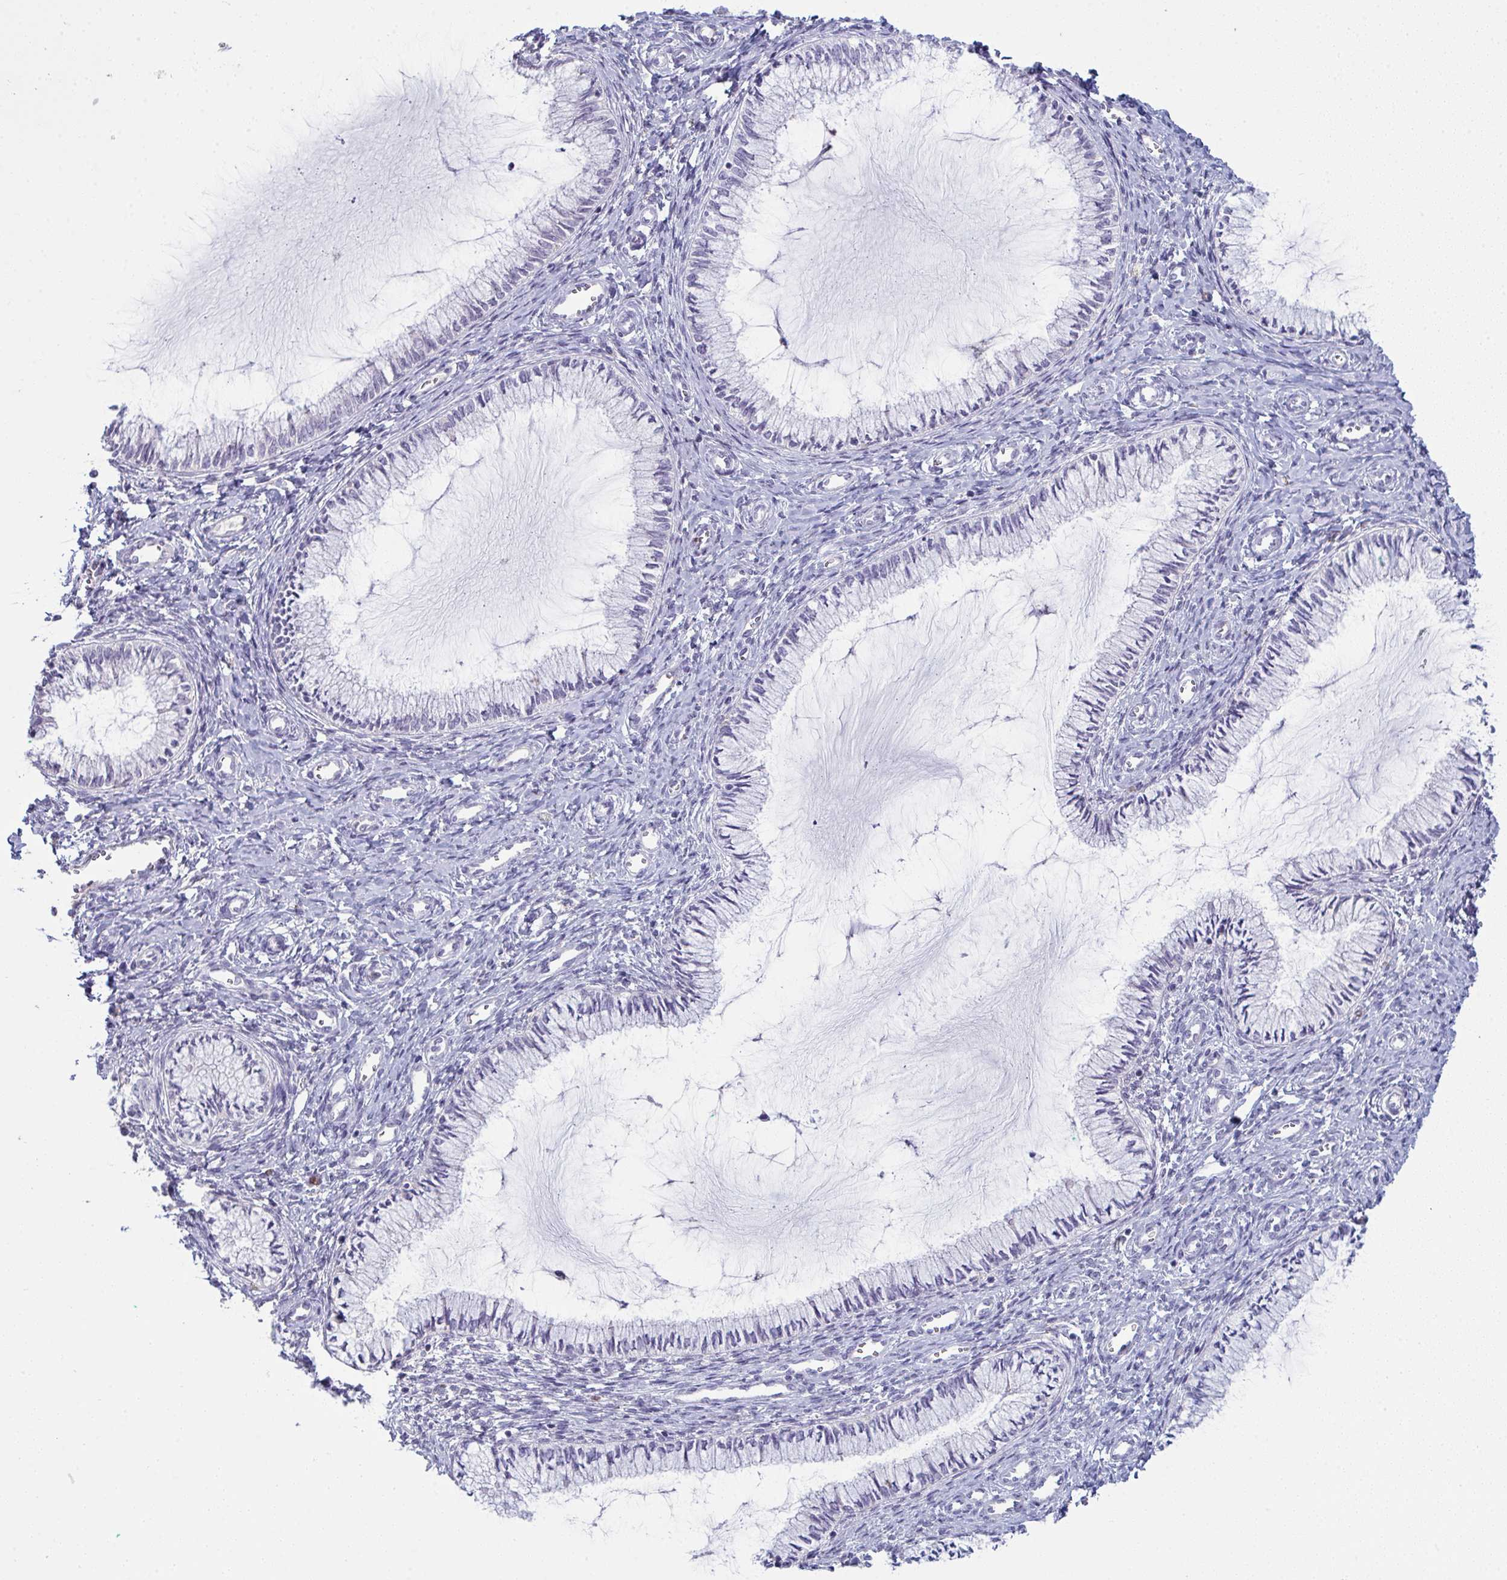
{"staining": {"intensity": "negative", "quantity": "none", "location": "none"}, "tissue": "cervix", "cell_type": "Glandular cells", "image_type": "normal", "snomed": [{"axis": "morphology", "description": "Normal tissue, NOS"}, {"axis": "topography", "description": "Cervix"}], "caption": "This is an immunohistochemistry (IHC) image of benign cervix. There is no expression in glandular cells.", "gene": "ADAM21", "patient": {"sex": "female", "age": 24}}